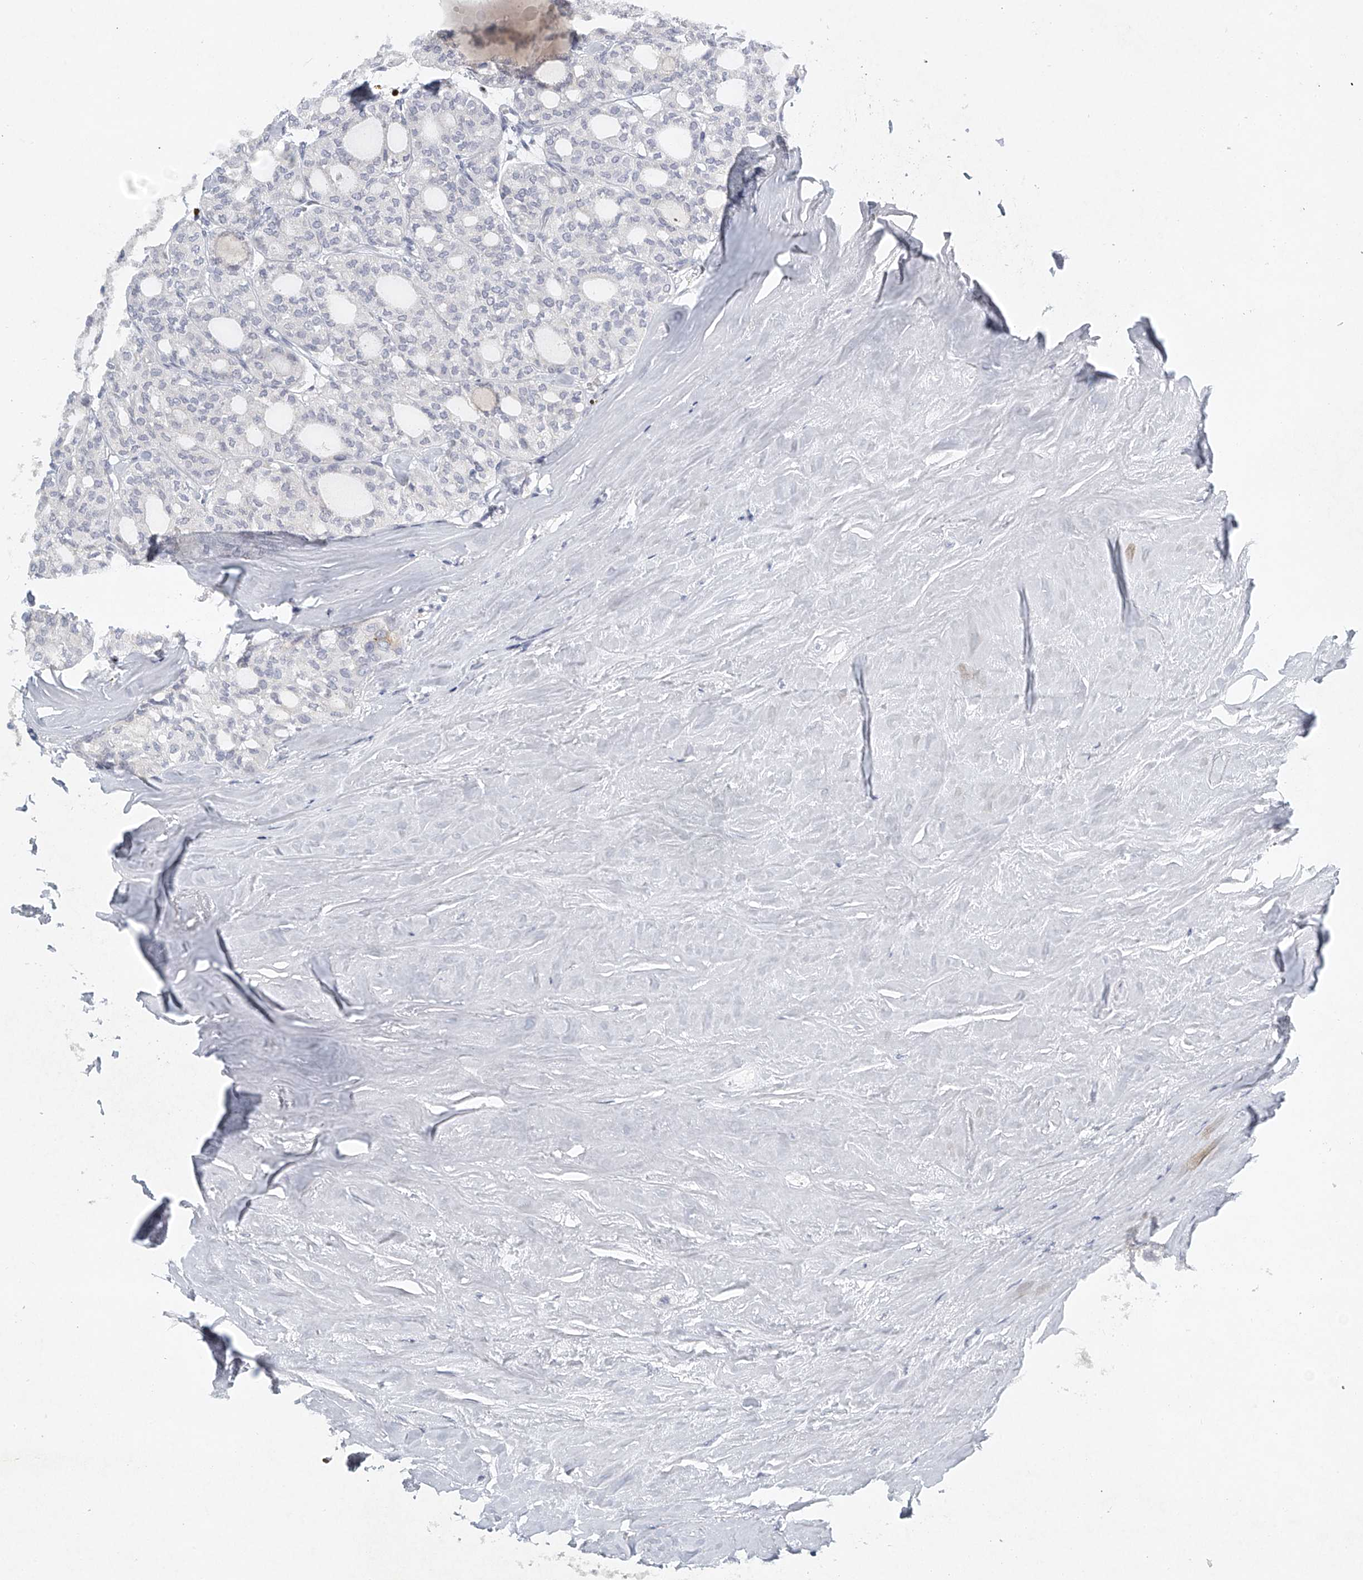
{"staining": {"intensity": "negative", "quantity": "none", "location": "none"}, "tissue": "thyroid cancer", "cell_type": "Tumor cells", "image_type": "cancer", "snomed": [{"axis": "morphology", "description": "Follicular adenoma carcinoma, NOS"}, {"axis": "topography", "description": "Thyroid gland"}], "caption": "This is an immunohistochemistry photomicrograph of human thyroid cancer (follicular adenoma carcinoma). There is no staining in tumor cells.", "gene": "FAT2", "patient": {"sex": "male", "age": 75}}